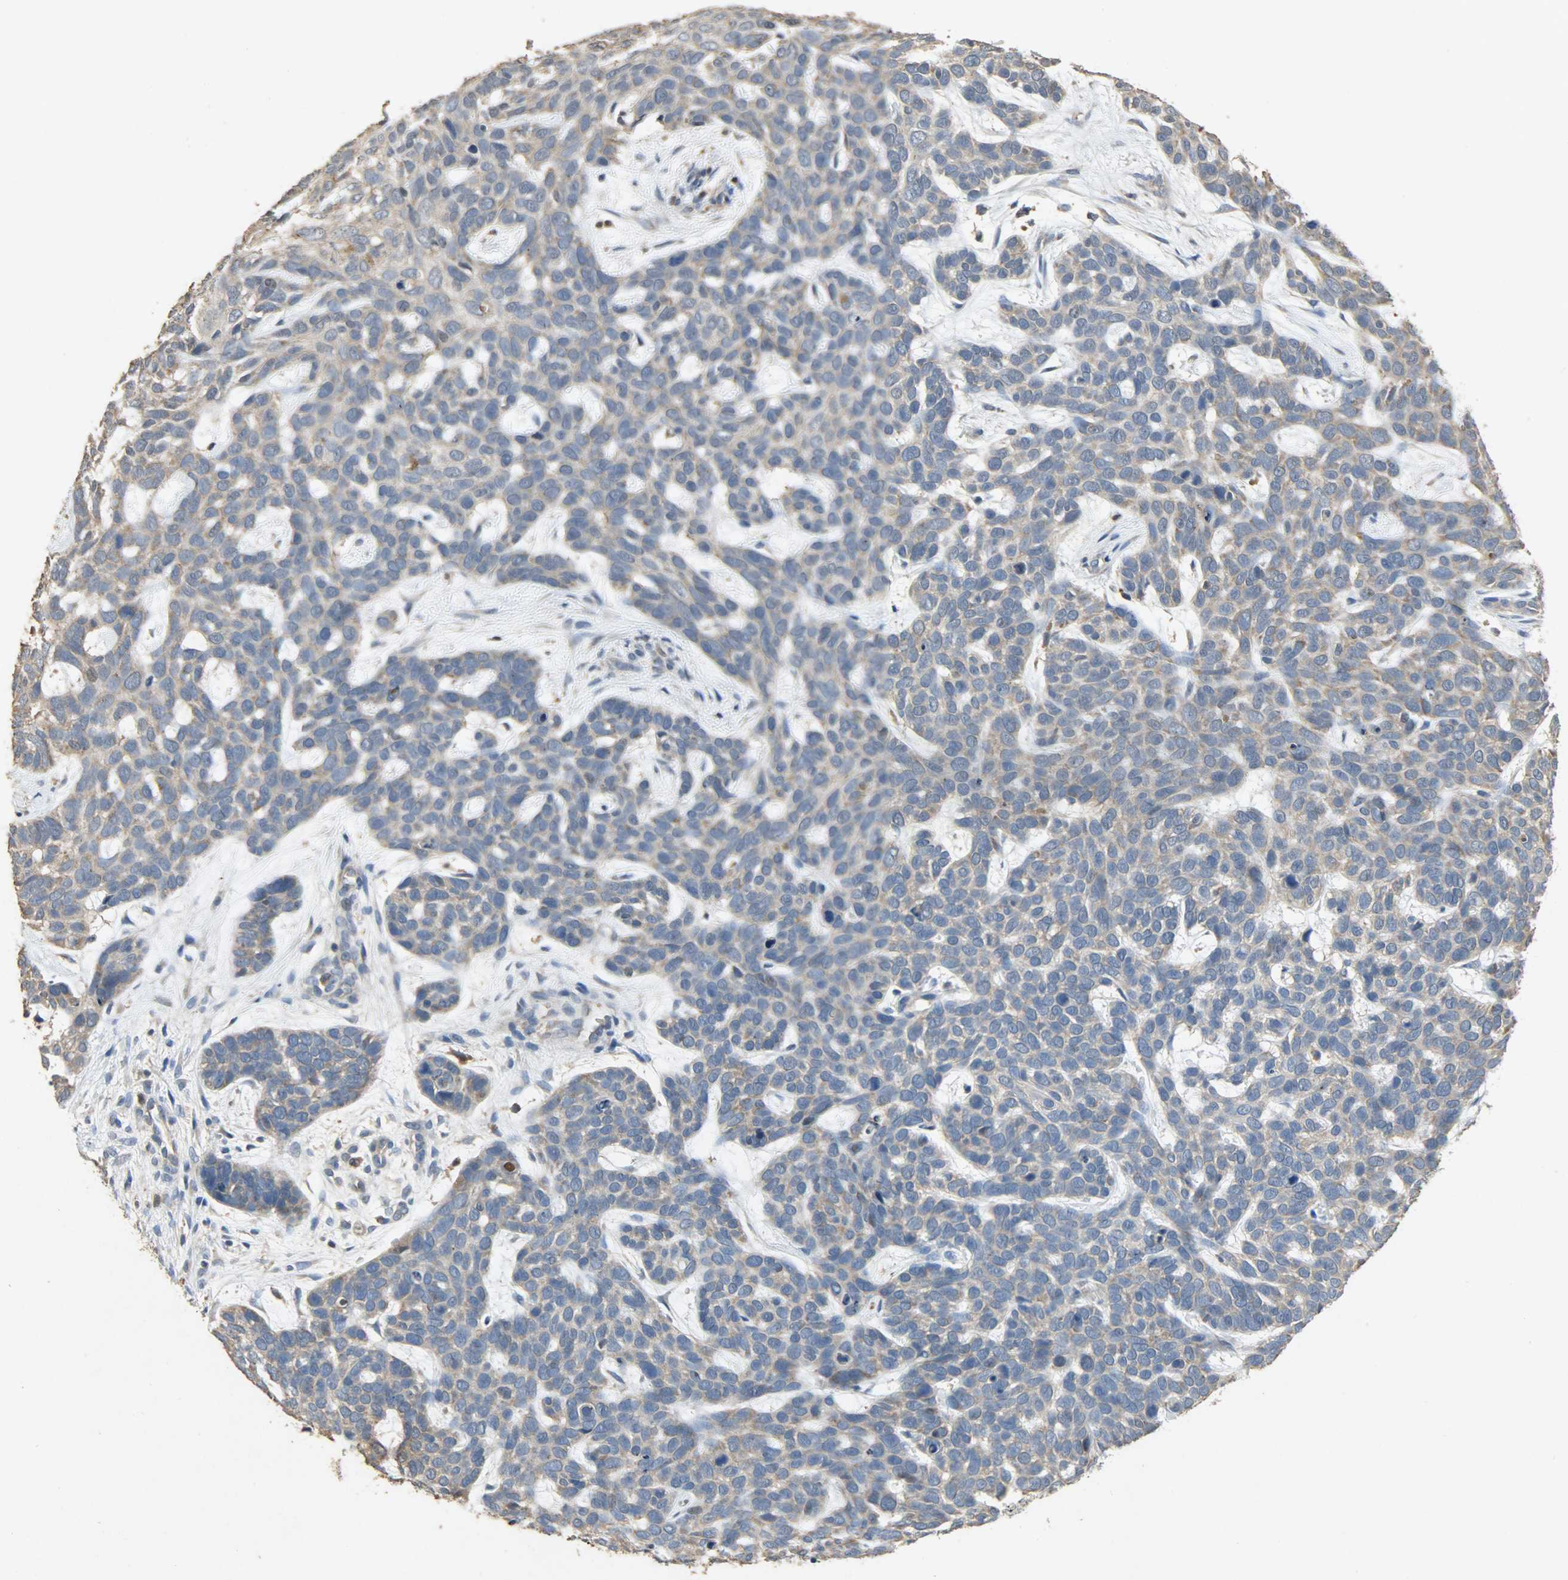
{"staining": {"intensity": "moderate", "quantity": ">75%", "location": "cytoplasmic/membranous"}, "tissue": "skin cancer", "cell_type": "Tumor cells", "image_type": "cancer", "snomed": [{"axis": "morphology", "description": "Basal cell carcinoma"}, {"axis": "topography", "description": "Skin"}], "caption": "Skin basal cell carcinoma tissue shows moderate cytoplasmic/membranous expression in approximately >75% of tumor cells", "gene": "CDKN2C", "patient": {"sex": "male", "age": 87}}